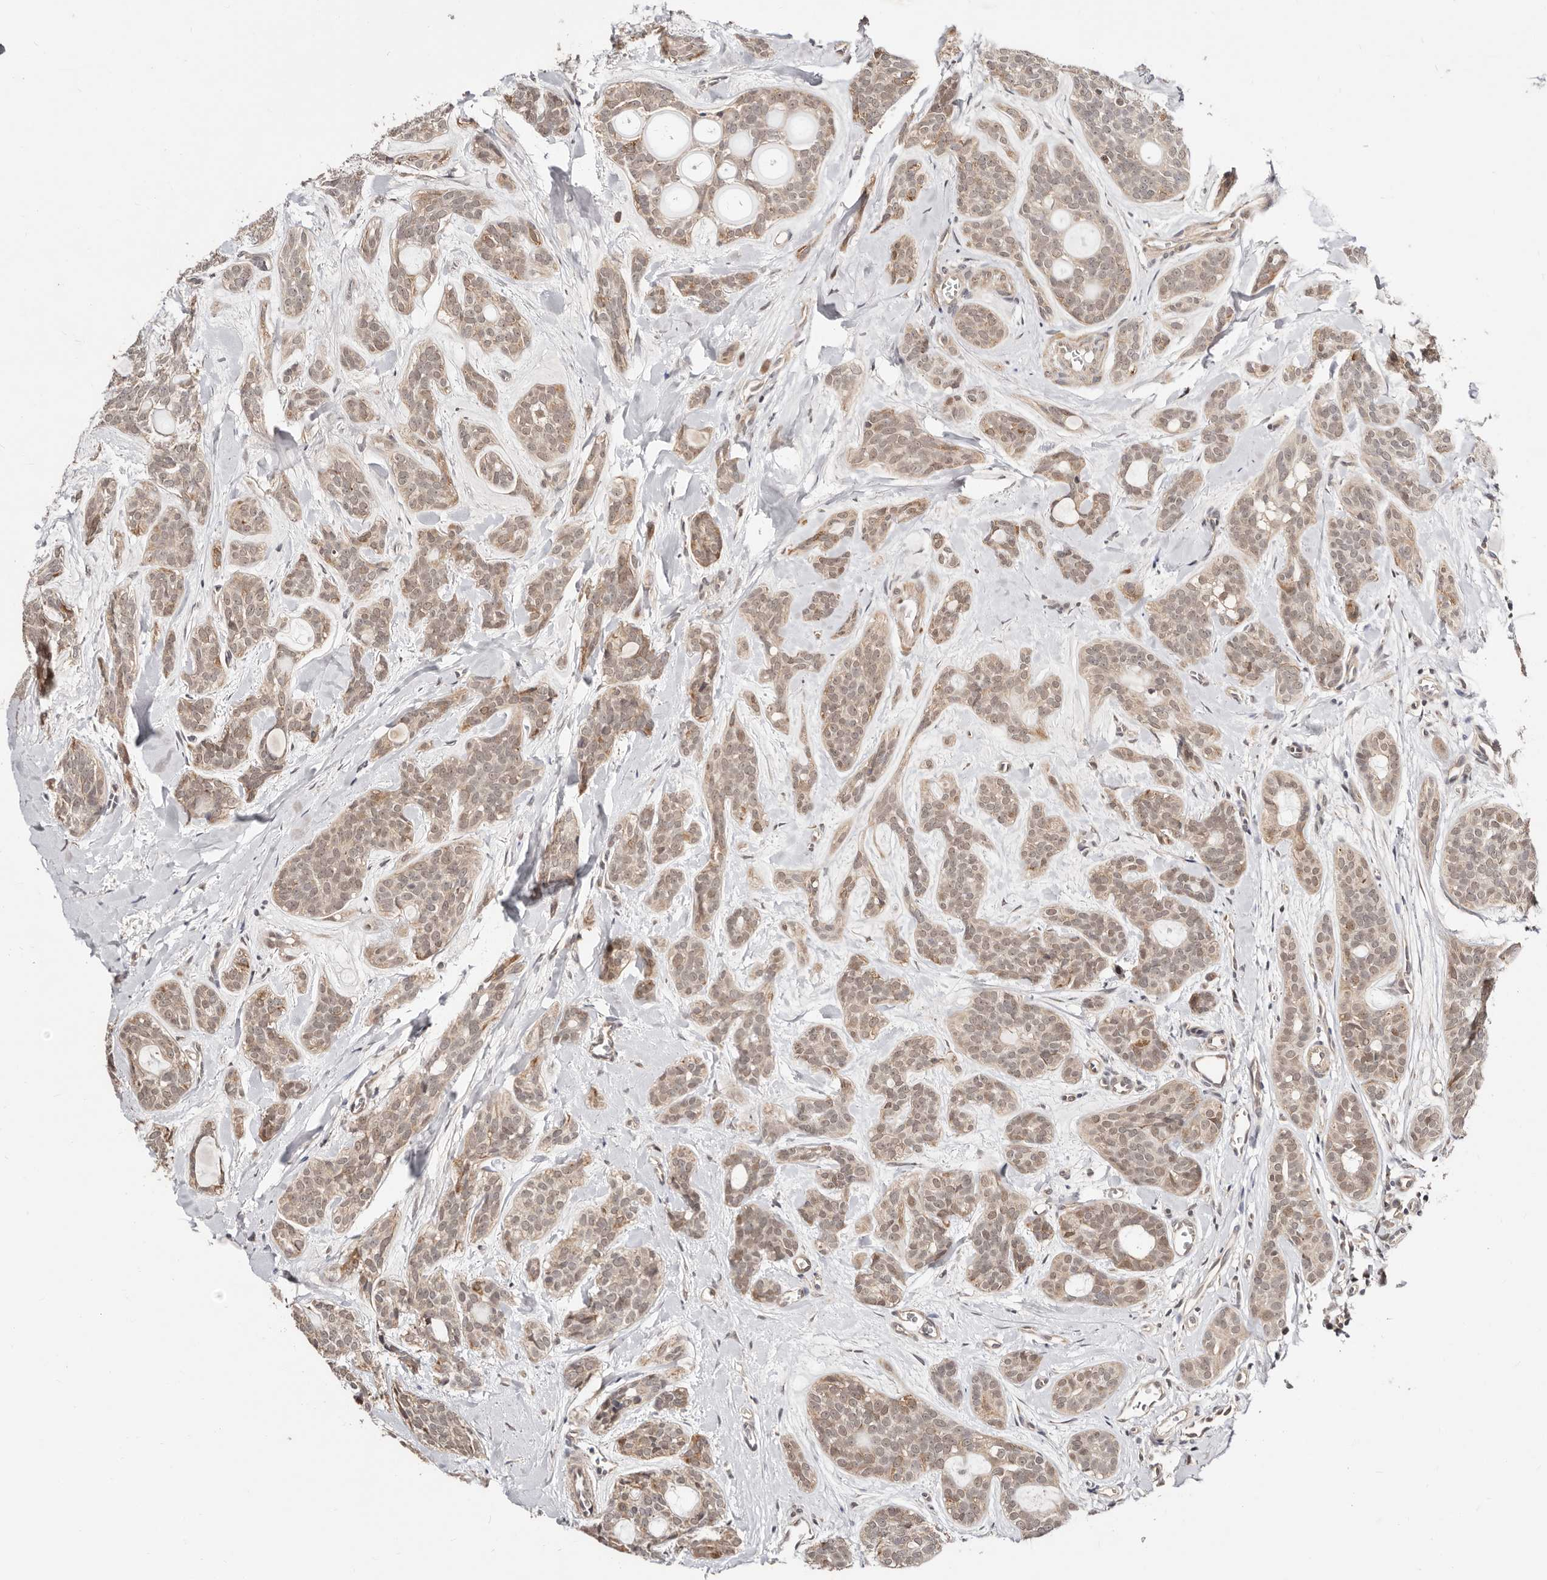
{"staining": {"intensity": "weak", "quantity": ">75%", "location": "cytoplasmic/membranous,nuclear"}, "tissue": "head and neck cancer", "cell_type": "Tumor cells", "image_type": "cancer", "snomed": [{"axis": "morphology", "description": "Adenocarcinoma, NOS"}, {"axis": "topography", "description": "Head-Neck"}], "caption": "Protein expression by IHC demonstrates weak cytoplasmic/membranous and nuclear staining in about >75% of tumor cells in head and neck cancer (adenocarcinoma).", "gene": "CTNNBL1", "patient": {"sex": "male", "age": 66}}